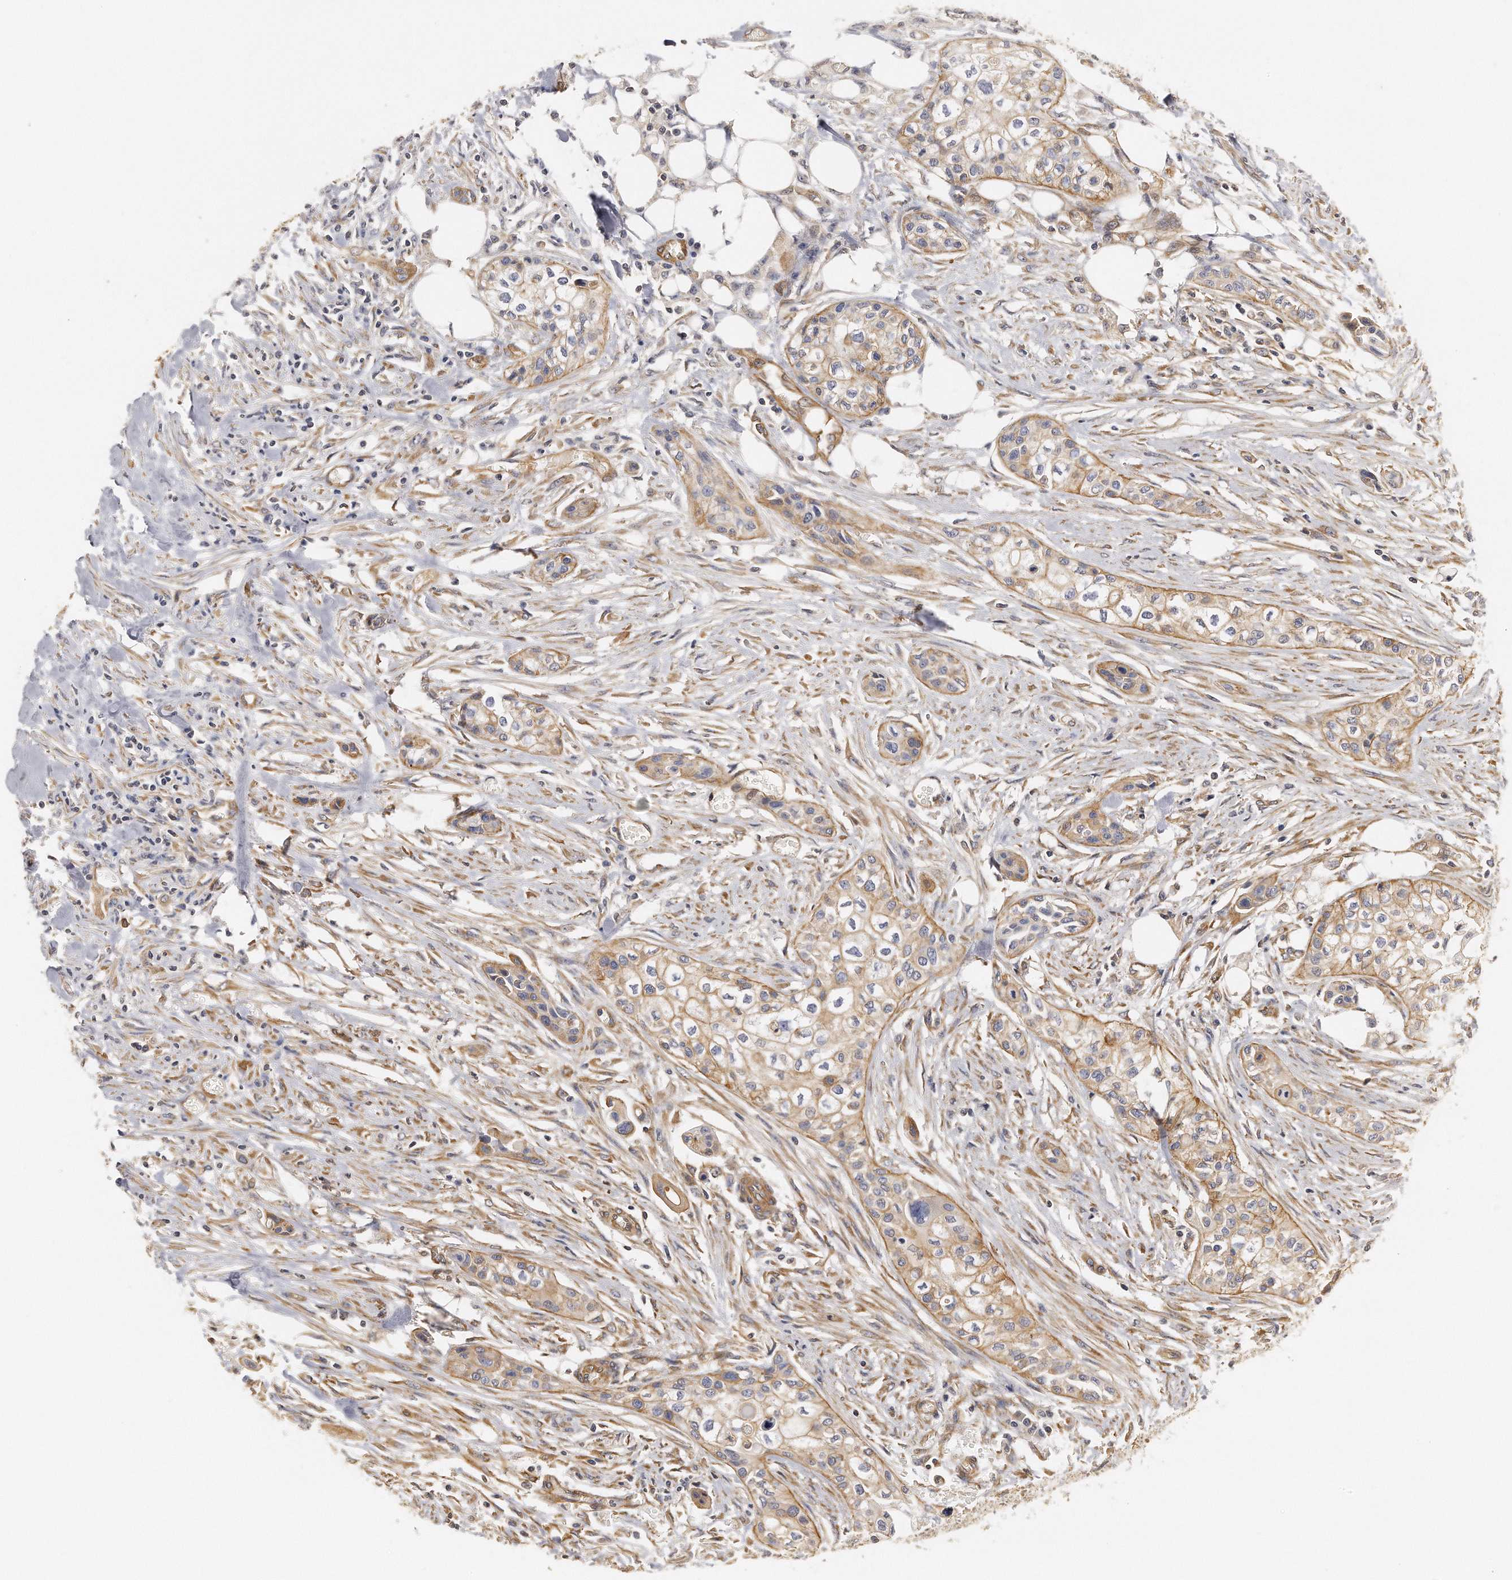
{"staining": {"intensity": "moderate", "quantity": "25%-75%", "location": "cytoplasmic/membranous"}, "tissue": "urothelial cancer", "cell_type": "Tumor cells", "image_type": "cancer", "snomed": [{"axis": "morphology", "description": "Urothelial carcinoma, High grade"}, {"axis": "topography", "description": "Urinary bladder"}], "caption": "Urothelial cancer tissue reveals moderate cytoplasmic/membranous expression in about 25%-75% of tumor cells", "gene": "CHST7", "patient": {"sex": "male", "age": 74}}